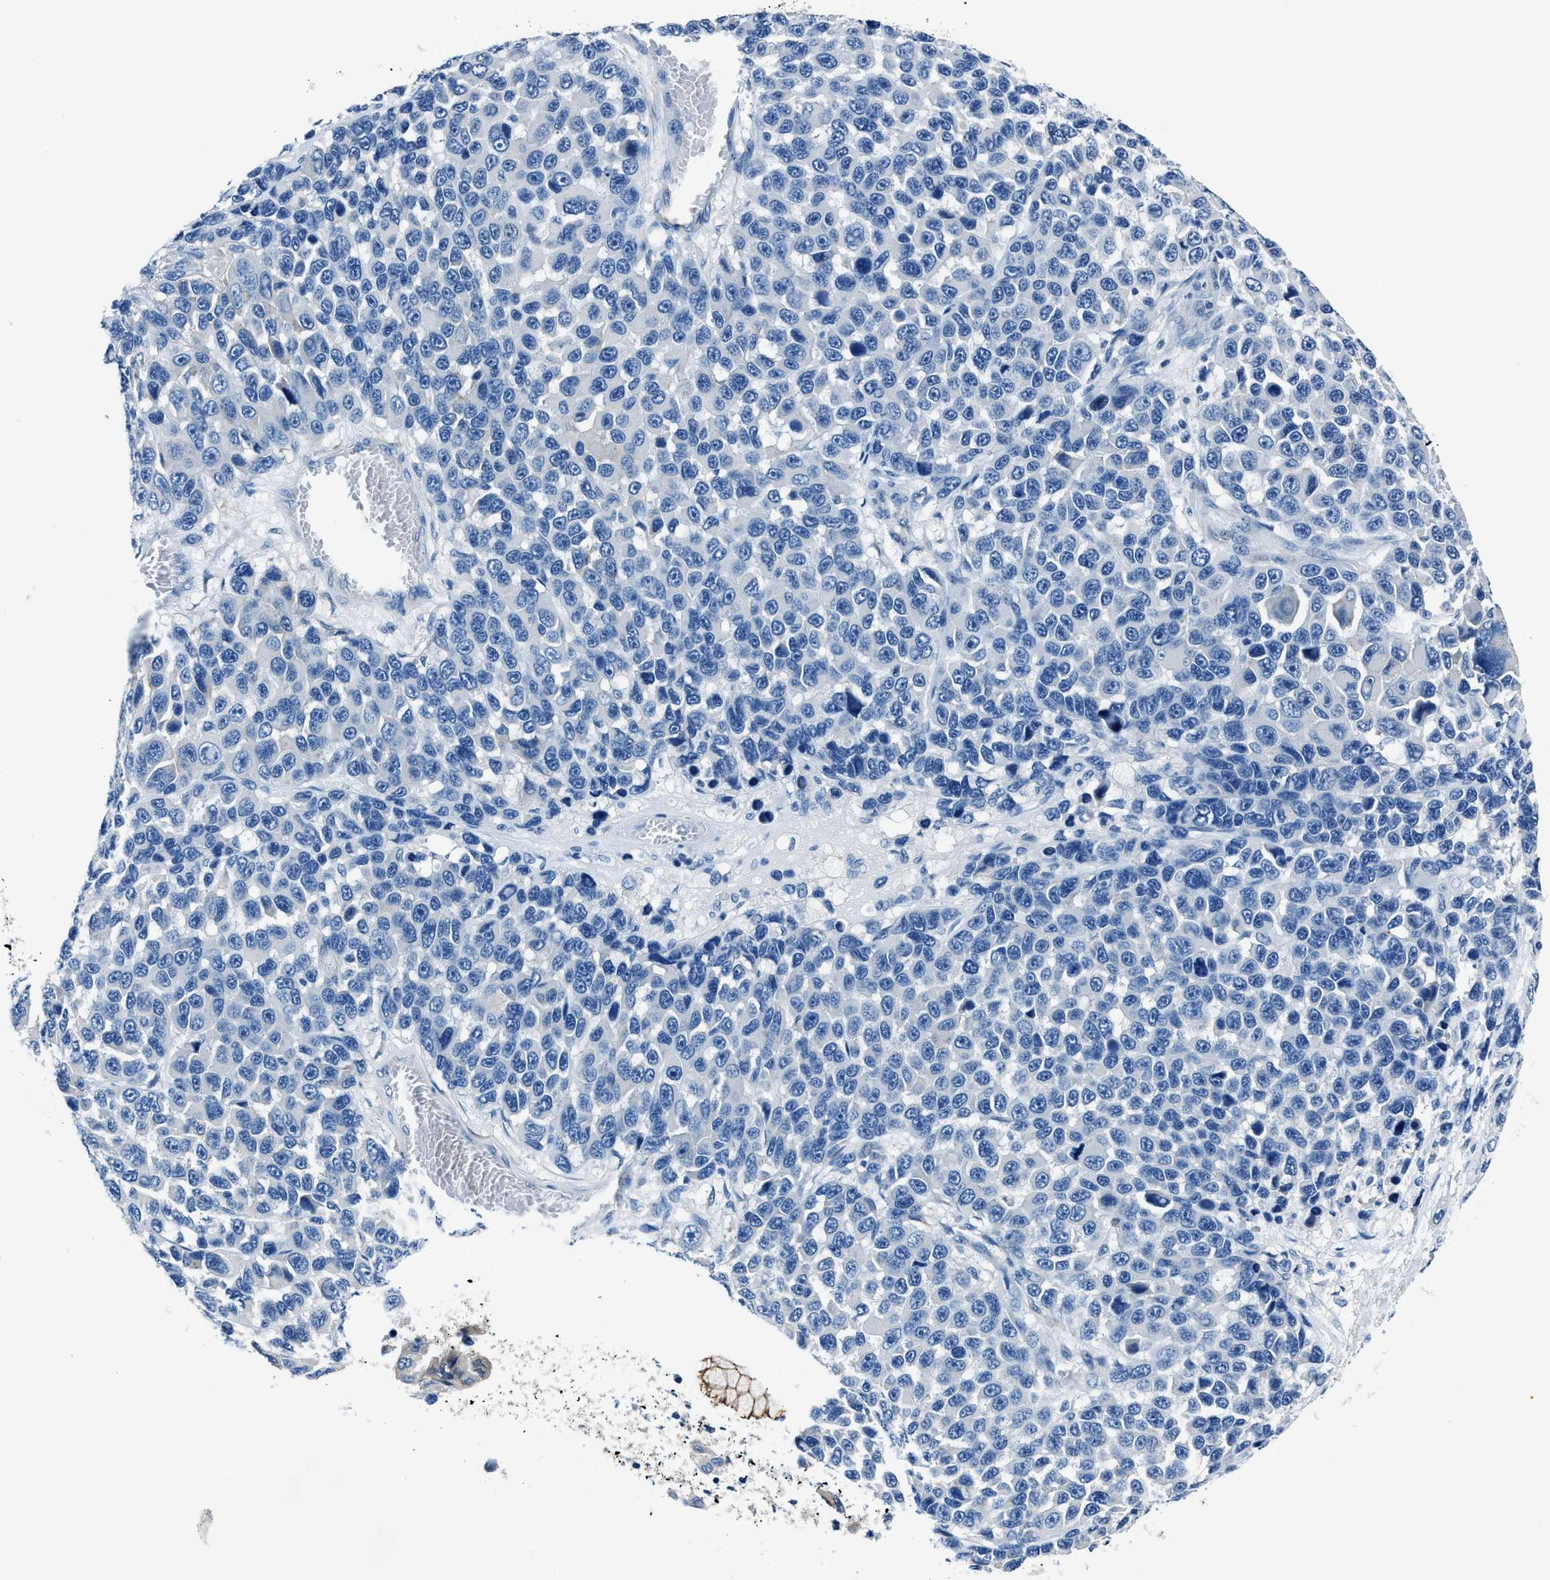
{"staining": {"intensity": "negative", "quantity": "none", "location": "none"}, "tissue": "melanoma", "cell_type": "Tumor cells", "image_type": "cancer", "snomed": [{"axis": "morphology", "description": "Malignant melanoma, NOS"}, {"axis": "topography", "description": "Skin"}], "caption": "Immunohistochemical staining of malignant melanoma demonstrates no significant staining in tumor cells. The staining was performed using DAB to visualize the protein expression in brown, while the nuclei were stained in blue with hematoxylin (Magnification: 20x).", "gene": "LMO7", "patient": {"sex": "male", "age": 53}}